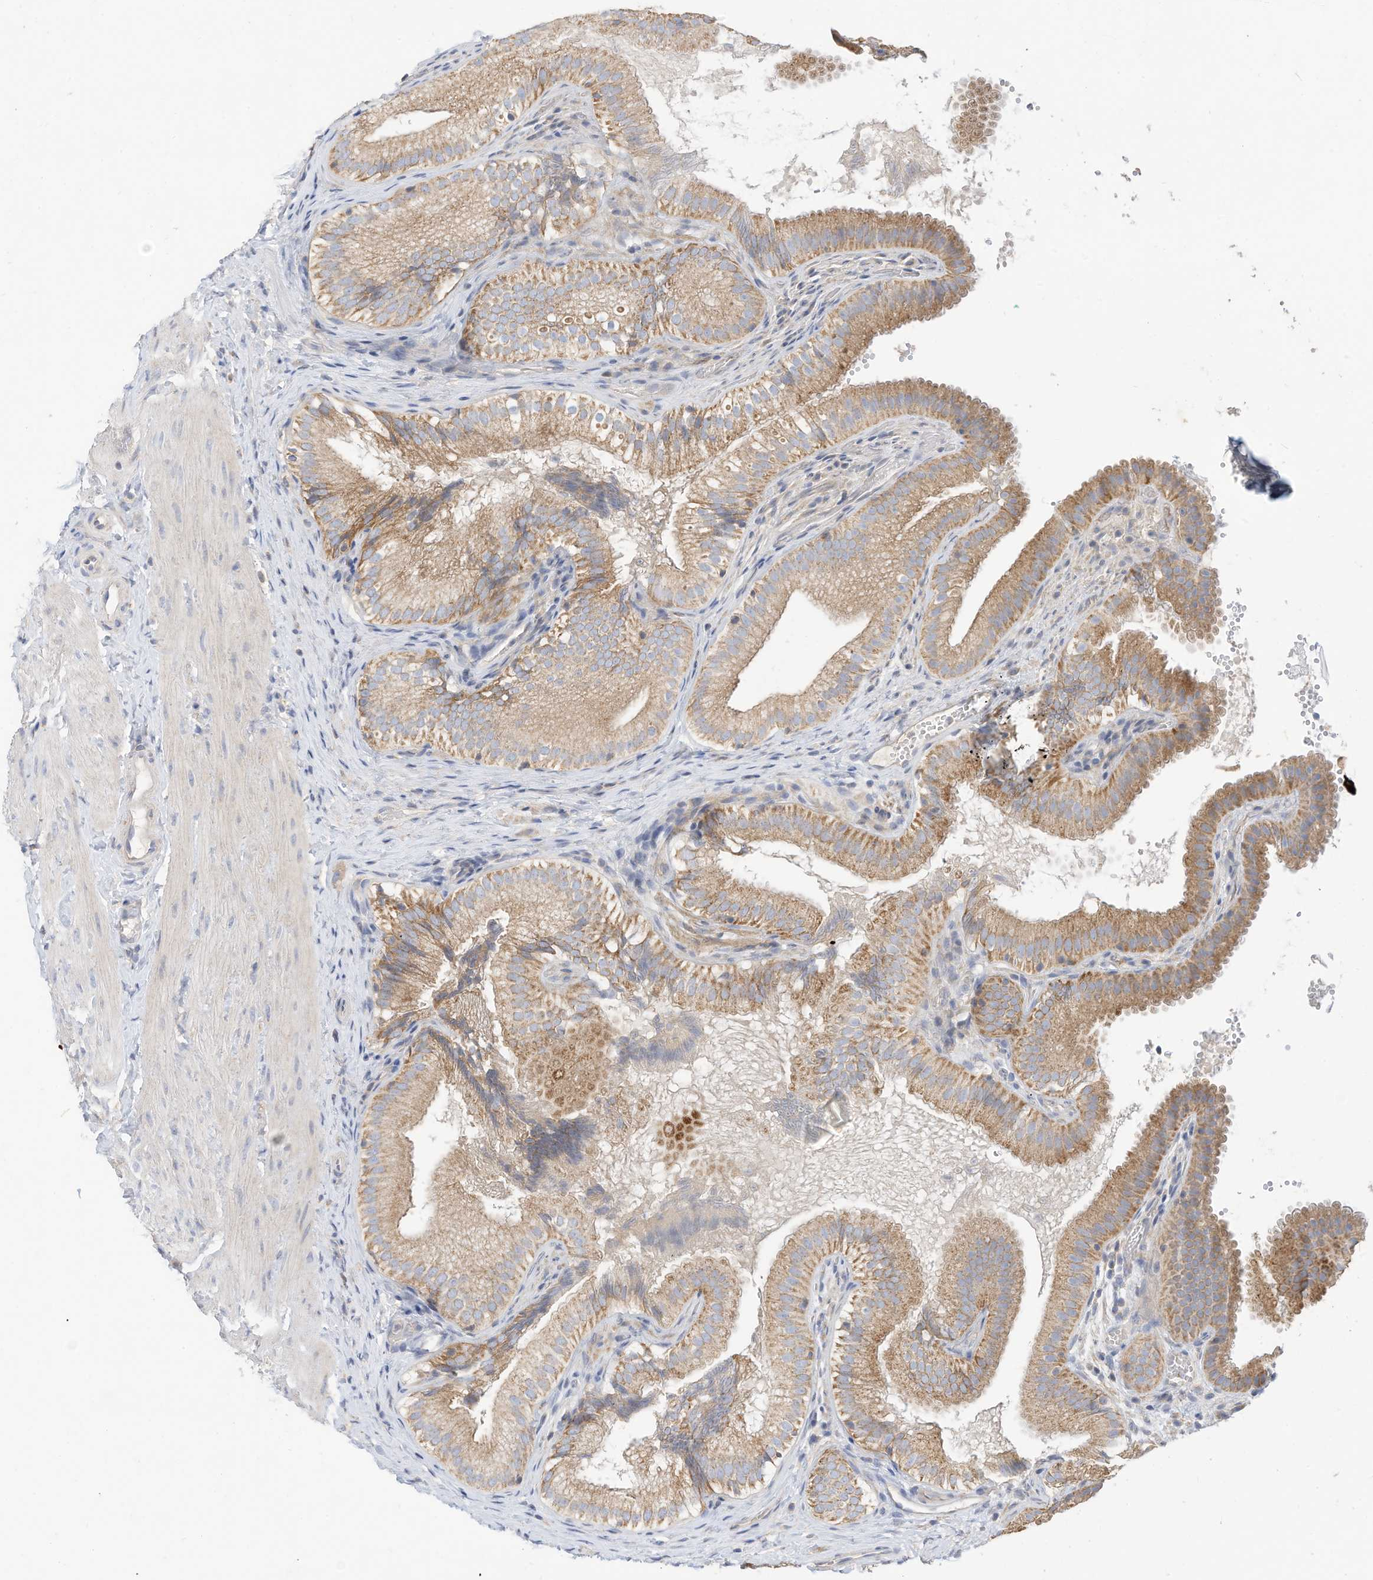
{"staining": {"intensity": "moderate", "quantity": ">75%", "location": "cytoplasmic/membranous"}, "tissue": "gallbladder", "cell_type": "Glandular cells", "image_type": "normal", "snomed": [{"axis": "morphology", "description": "Normal tissue, NOS"}, {"axis": "topography", "description": "Gallbladder"}], "caption": "DAB (3,3'-diaminobenzidine) immunohistochemical staining of benign human gallbladder shows moderate cytoplasmic/membranous protein positivity in approximately >75% of glandular cells. (brown staining indicates protein expression, while blue staining denotes nuclei).", "gene": "RHOH", "patient": {"sex": "female", "age": 30}}